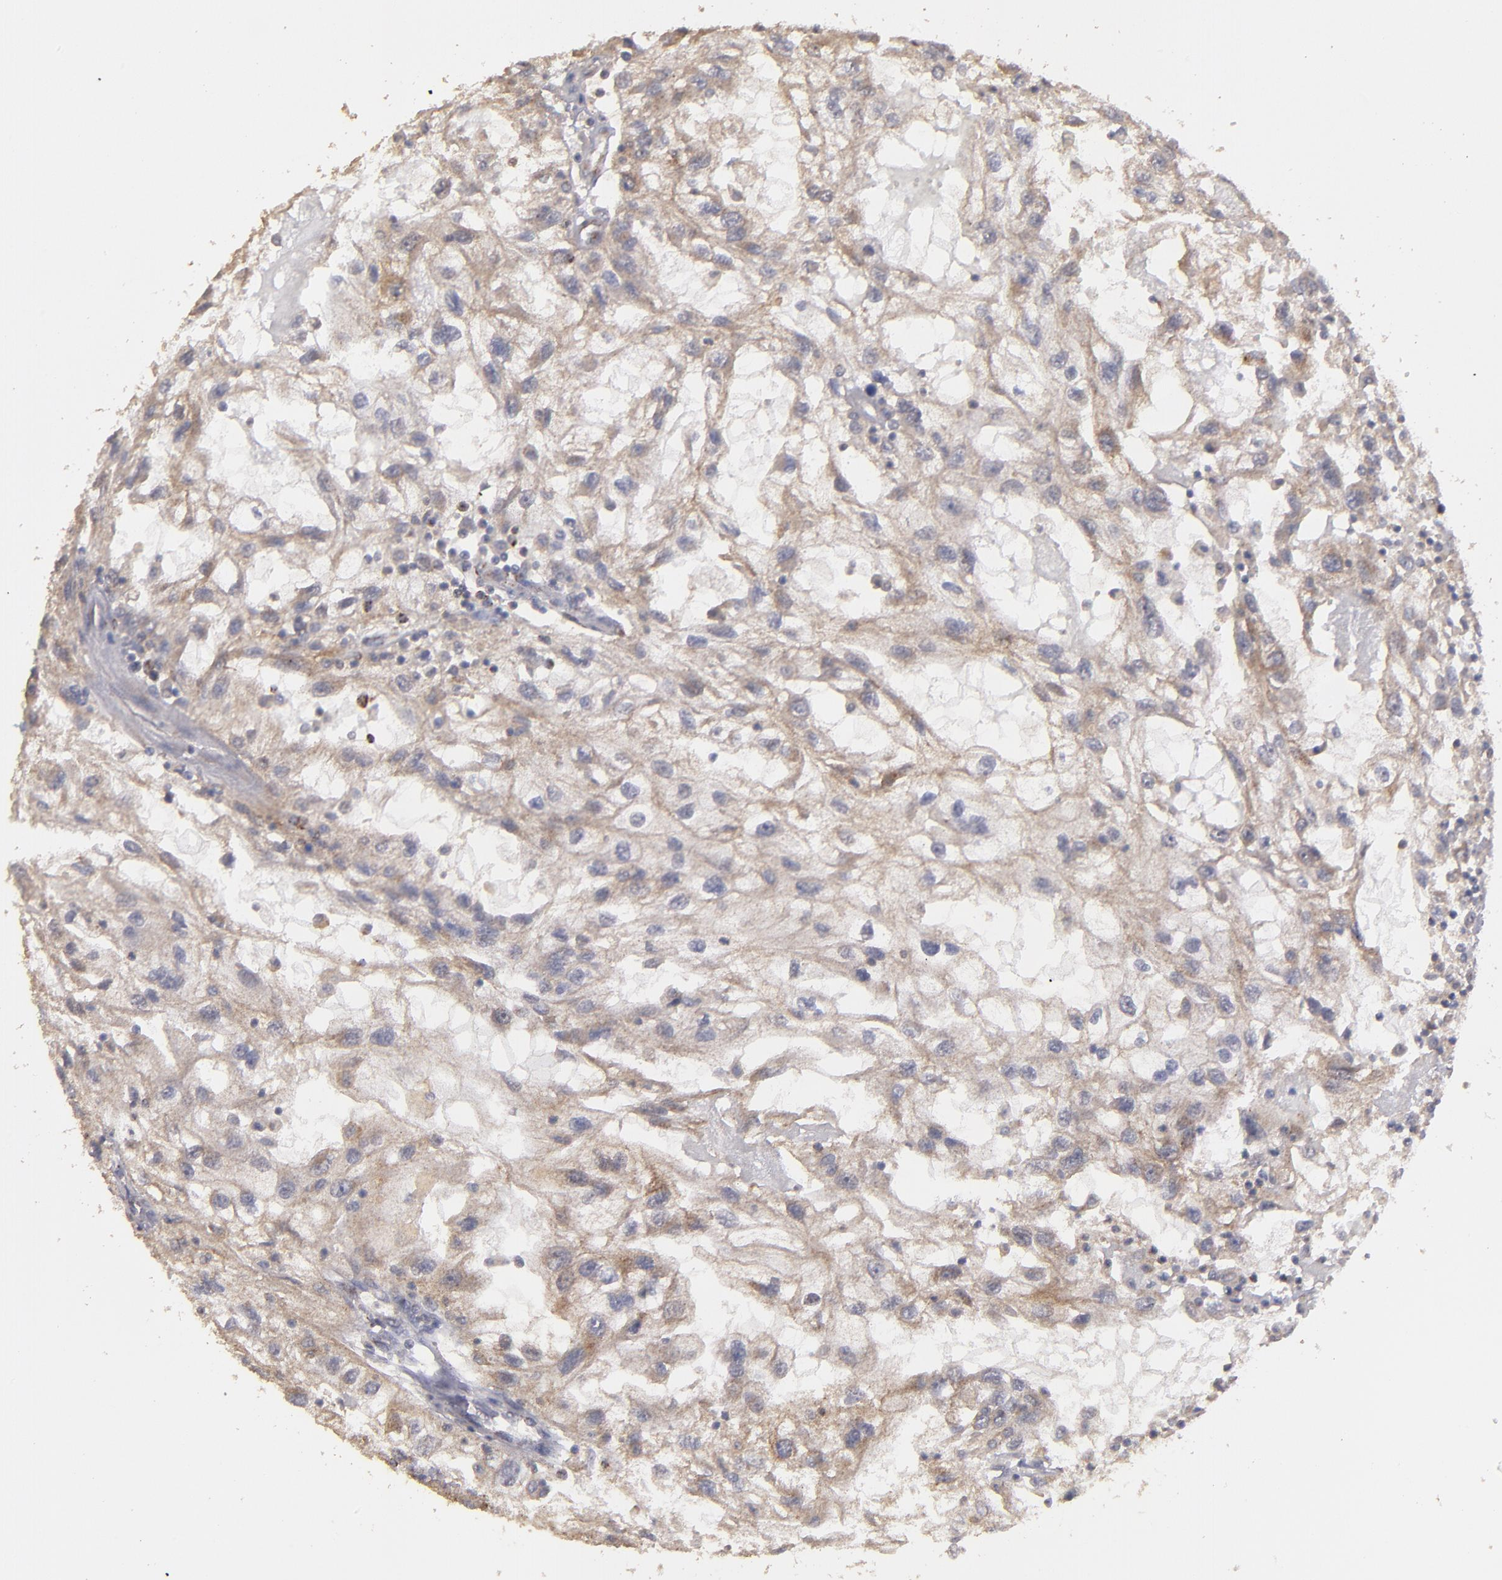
{"staining": {"intensity": "weak", "quantity": "25%-75%", "location": "cytoplasmic/membranous"}, "tissue": "renal cancer", "cell_type": "Tumor cells", "image_type": "cancer", "snomed": [{"axis": "morphology", "description": "Normal tissue, NOS"}, {"axis": "morphology", "description": "Adenocarcinoma, NOS"}, {"axis": "topography", "description": "Kidney"}], "caption": "High-power microscopy captured an immunohistochemistry (IHC) micrograph of renal cancer, revealing weak cytoplasmic/membranous expression in about 25%-75% of tumor cells.", "gene": "FAT1", "patient": {"sex": "male", "age": 71}}